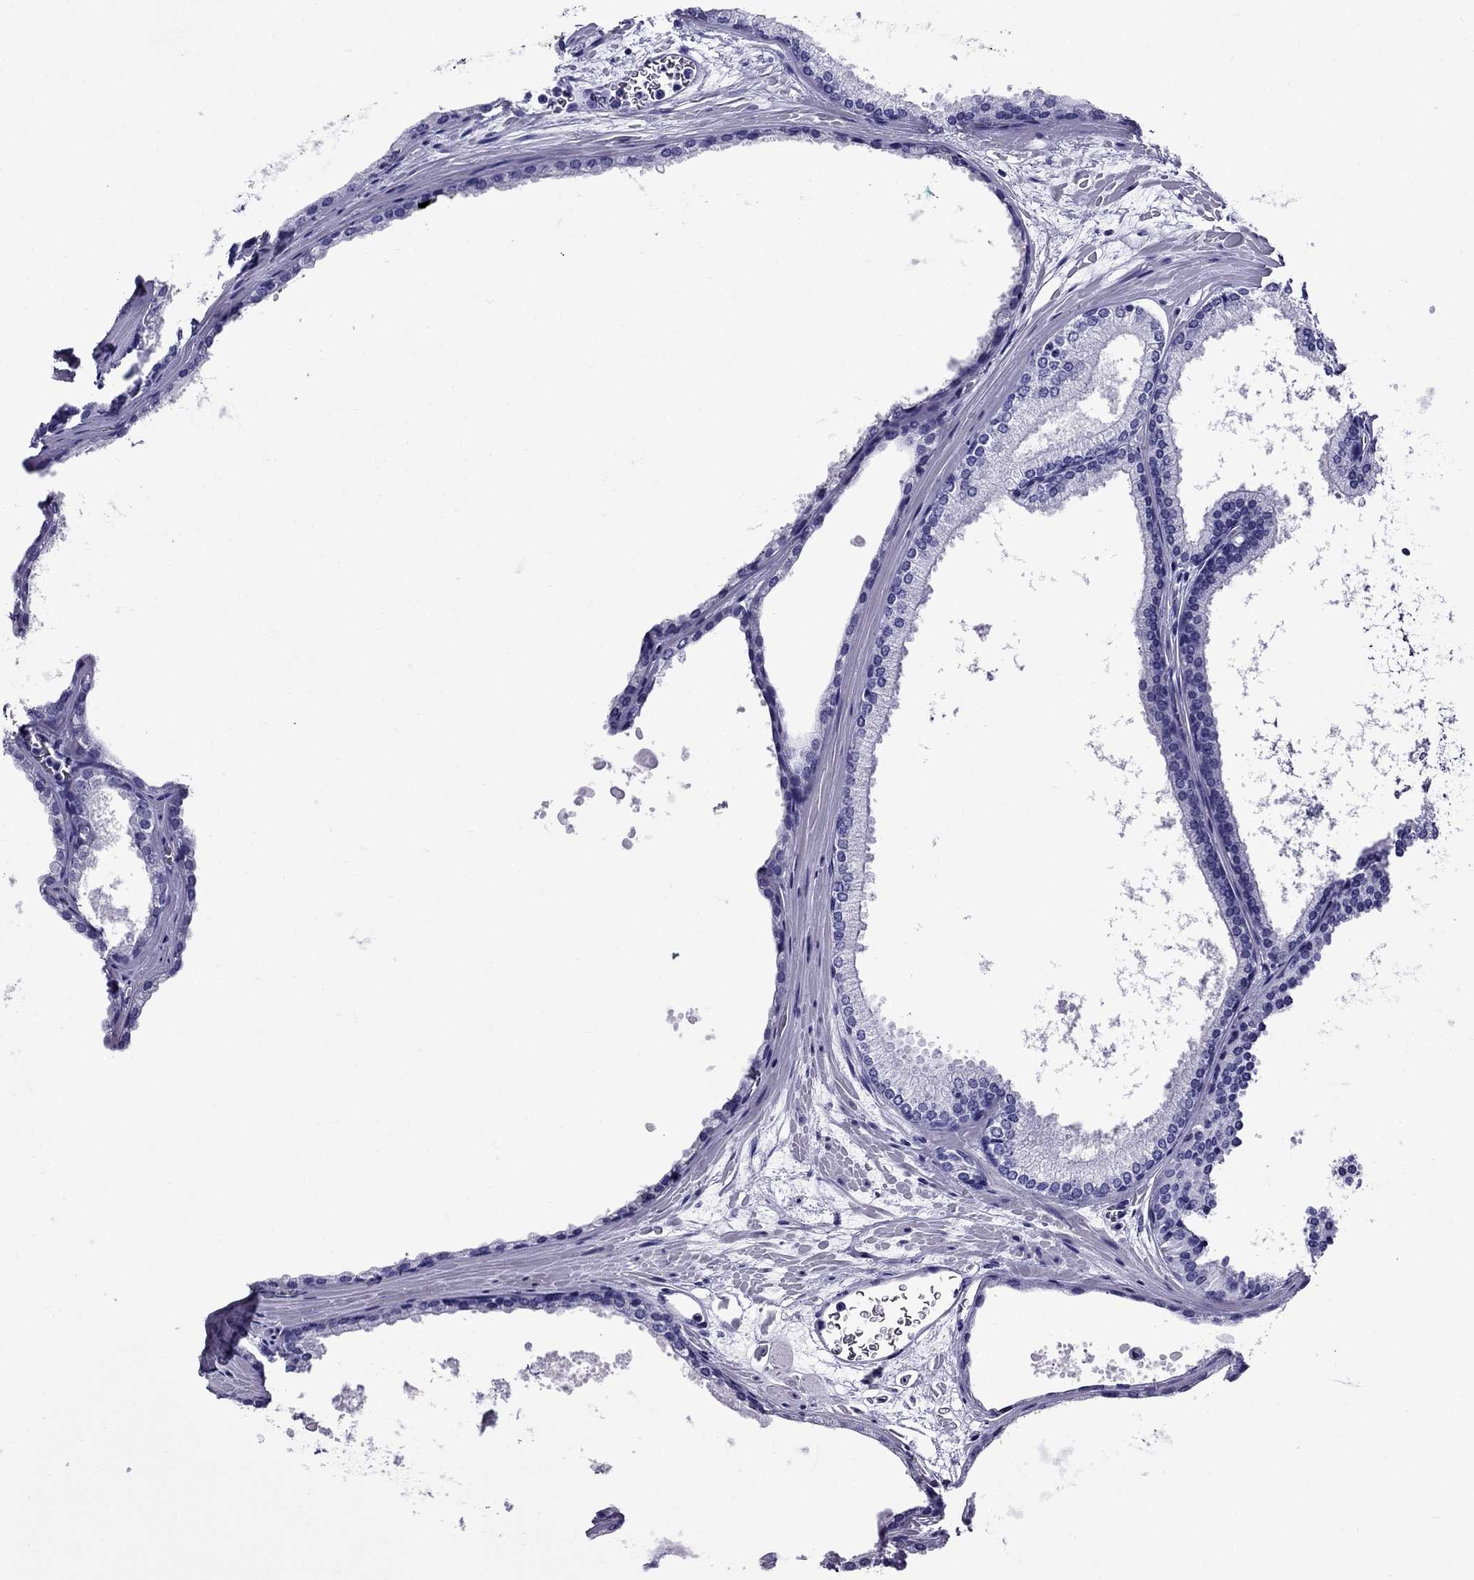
{"staining": {"intensity": "negative", "quantity": "none", "location": "none"}, "tissue": "prostate cancer", "cell_type": "Tumor cells", "image_type": "cancer", "snomed": [{"axis": "morphology", "description": "Adenocarcinoma, Low grade"}, {"axis": "topography", "description": "Prostate"}], "caption": "Protein analysis of prostate cancer demonstrates no significant expression in tumor cells.", "gene": "CRYBA1", "patient": {"sex": "male", "age": 56}}